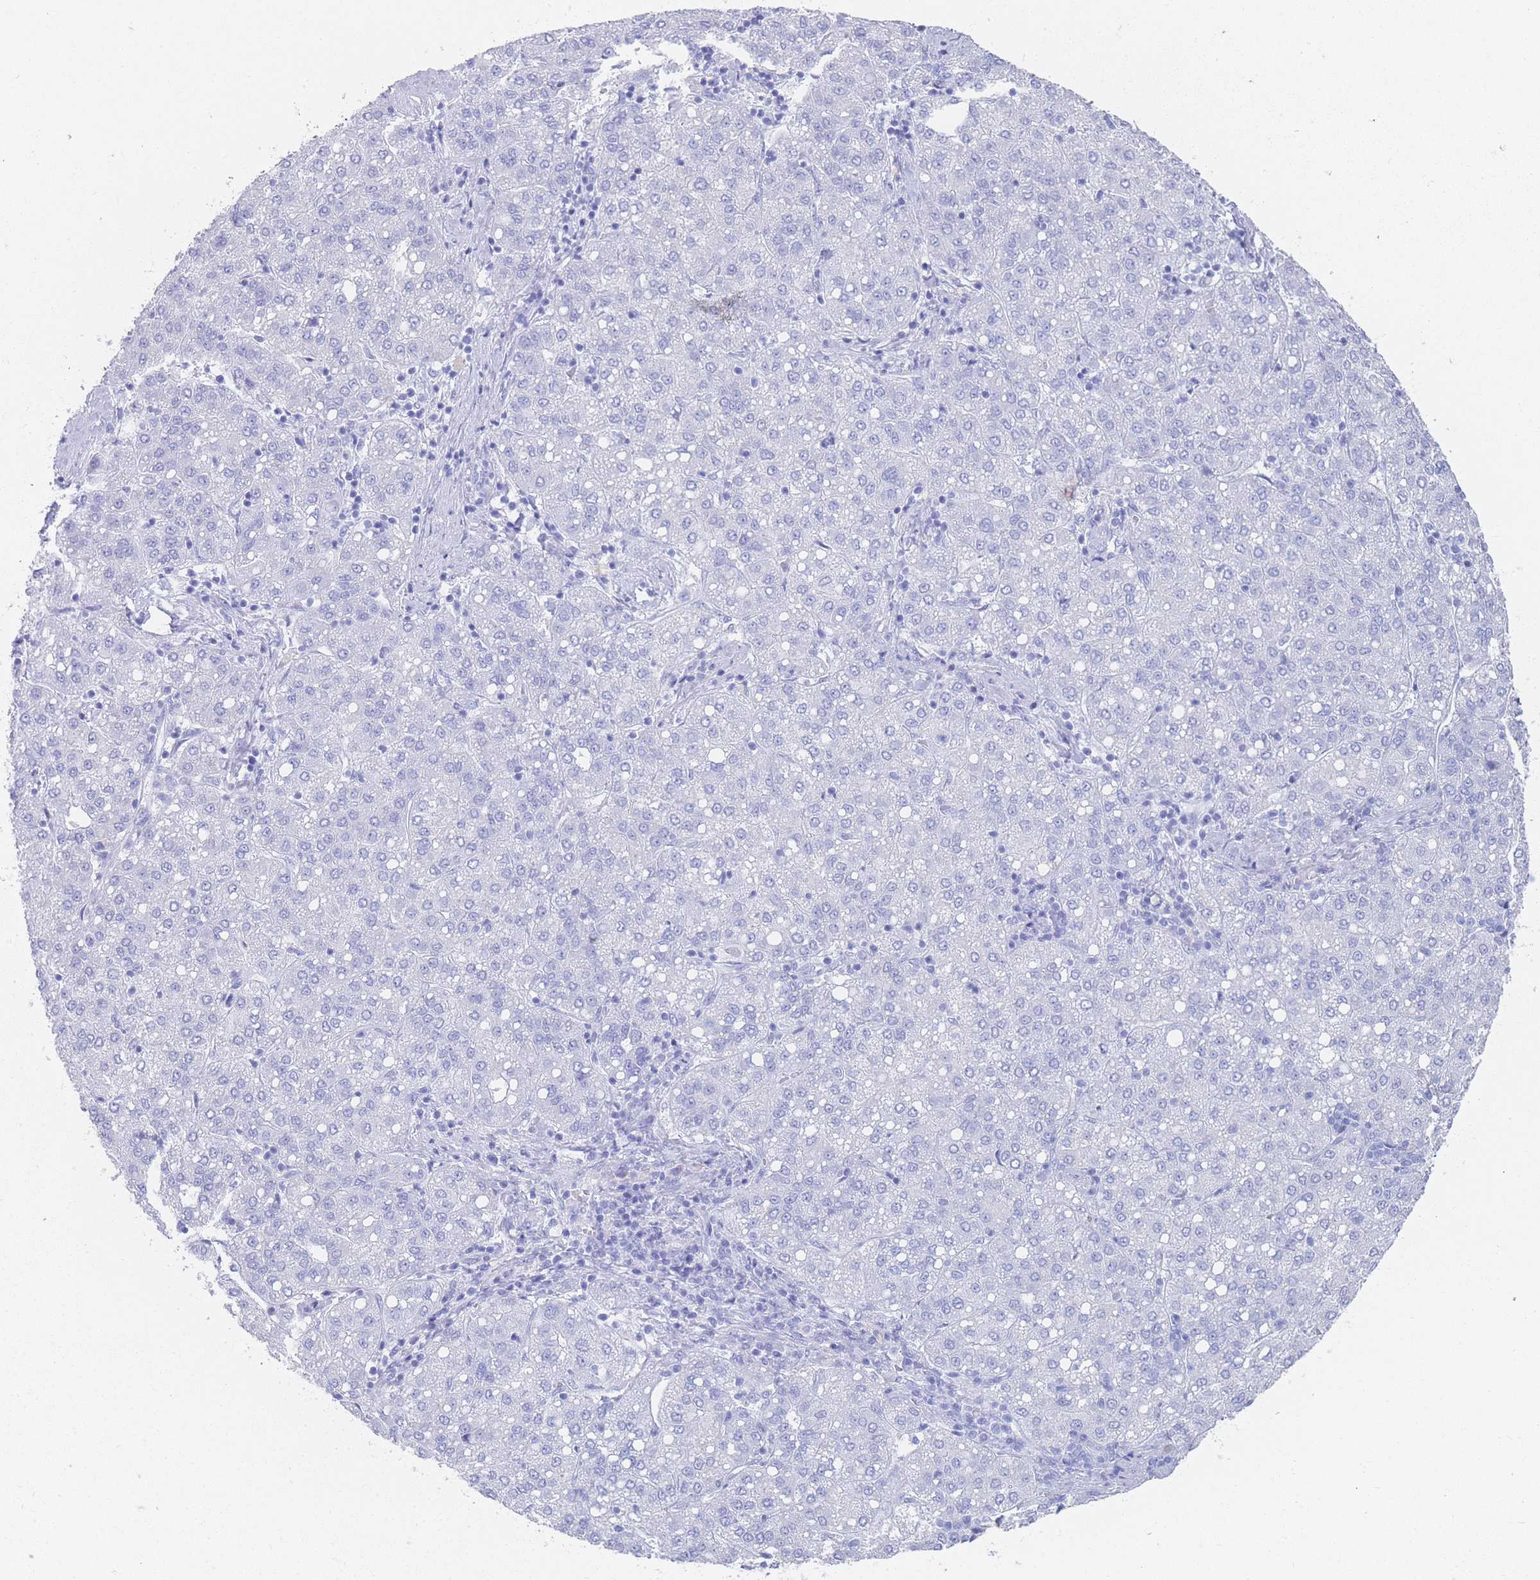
{"staining": {"intensity": "negative", "quantity": "none", "location": "none"}, "tissue": "liver cancer", "cell_type": "Tumor cells", "image_type": "cancer", "snomed": [{"axis": "morphology", "description": "Carcinoma, Hepatocellular, NOS"}, {"axis": "topography", "description": "Liver"}], "caption": "DAB immunohistochemical staining of liver cancer (hepatocellular carcinoma) shows no significant expression in tumor cells.", "gene": "LRRC37A", "patient": {"sex": "male", "age": 65}}